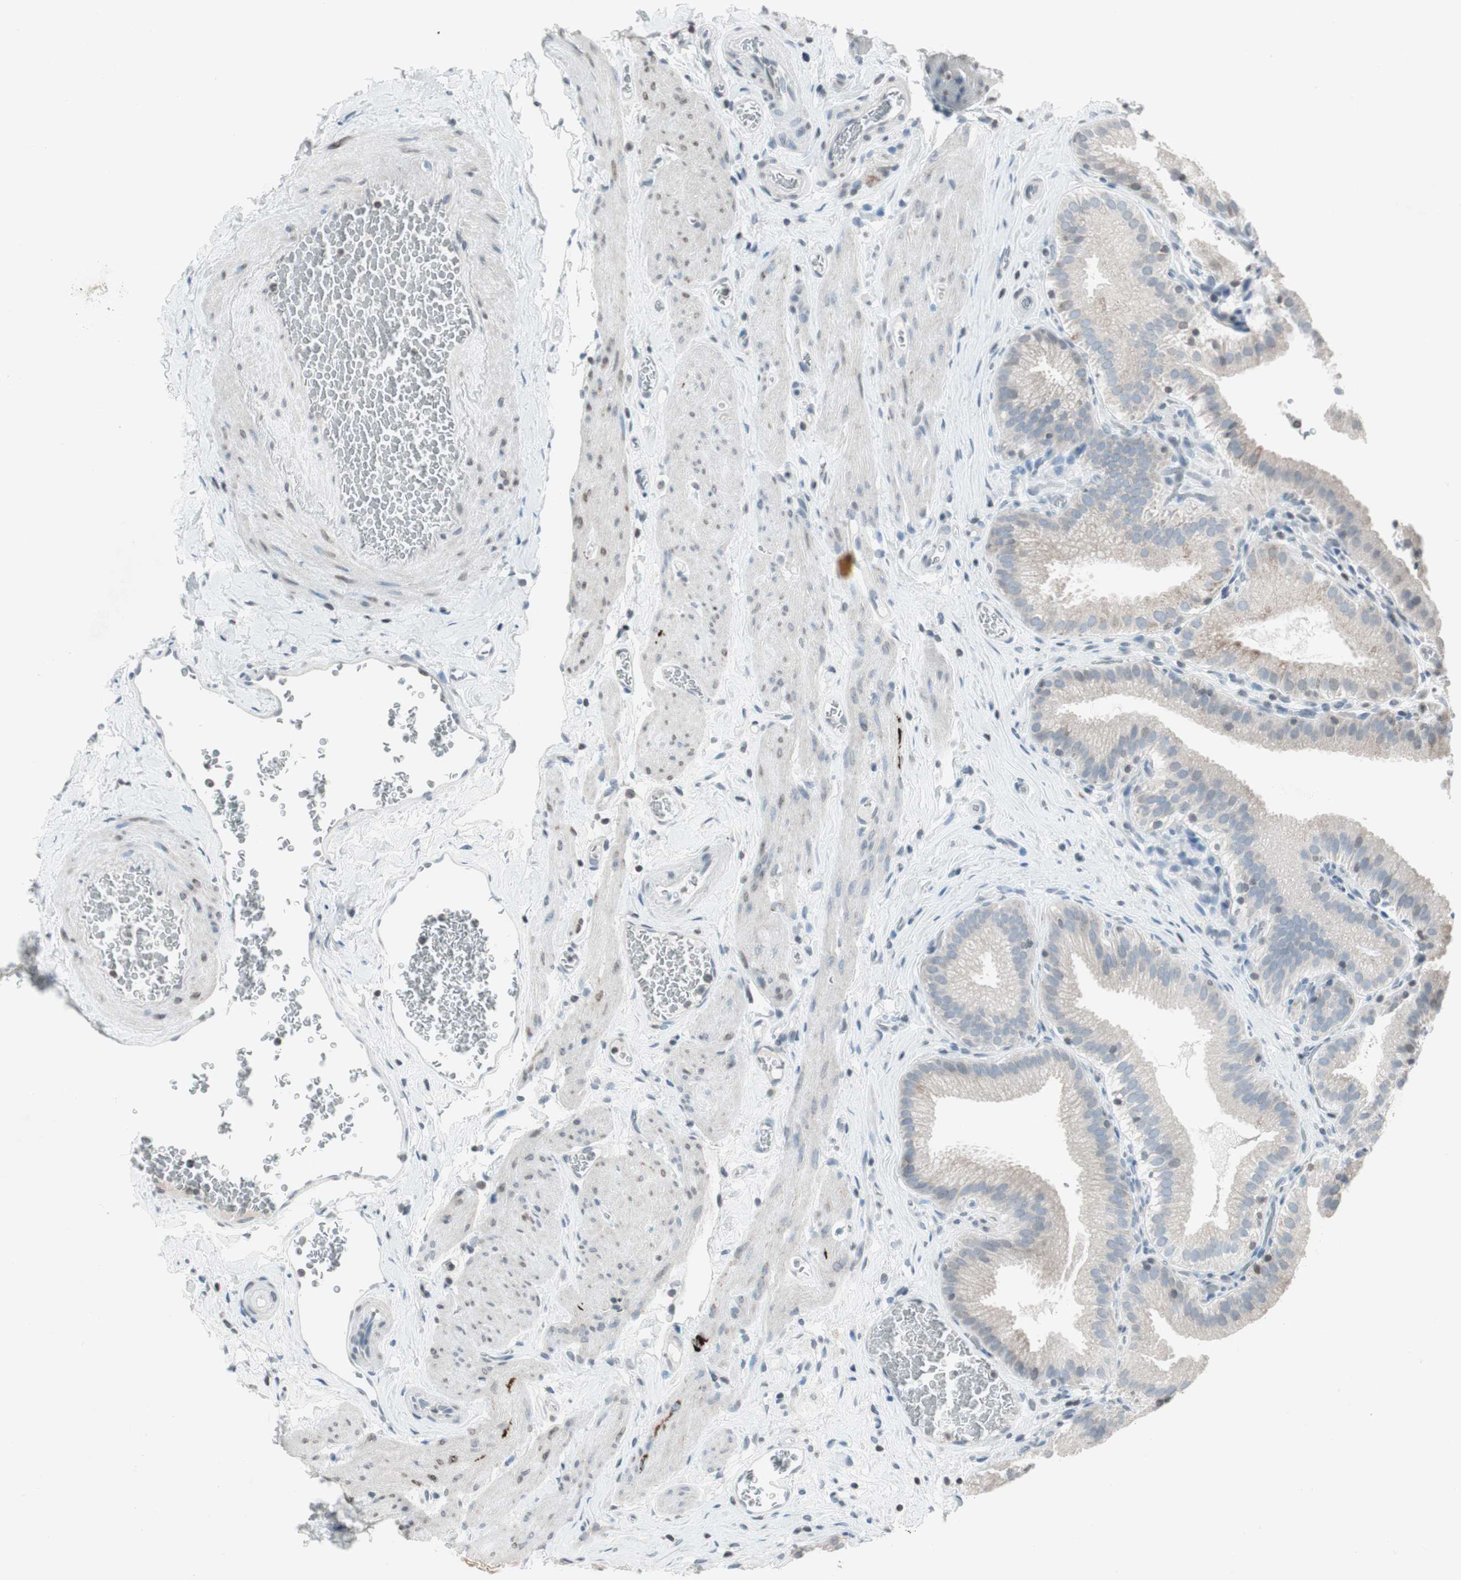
{"staining": {"intensity": "weak", "quantity": "25%-75%", "location": "cytoplasmic/membranous"}, "tissue": "gallbladder", "cell_type": "Glandular cells", "image_type": "normal", "snomed": [{"axis": "morphology", "description": "Normal tissue, NOS"}, {"axis": "topography", "description": "Gallbladder"}], "caption": "Approximately 25%-75% of glandular cells in unremarkable gallbladder demonstrate weak cytoplasmic/membranous protein expression as visualized by brown immunohistochemical staining.", "gene": "ARG2", "patient": {"sex": "male", "age": 54}}